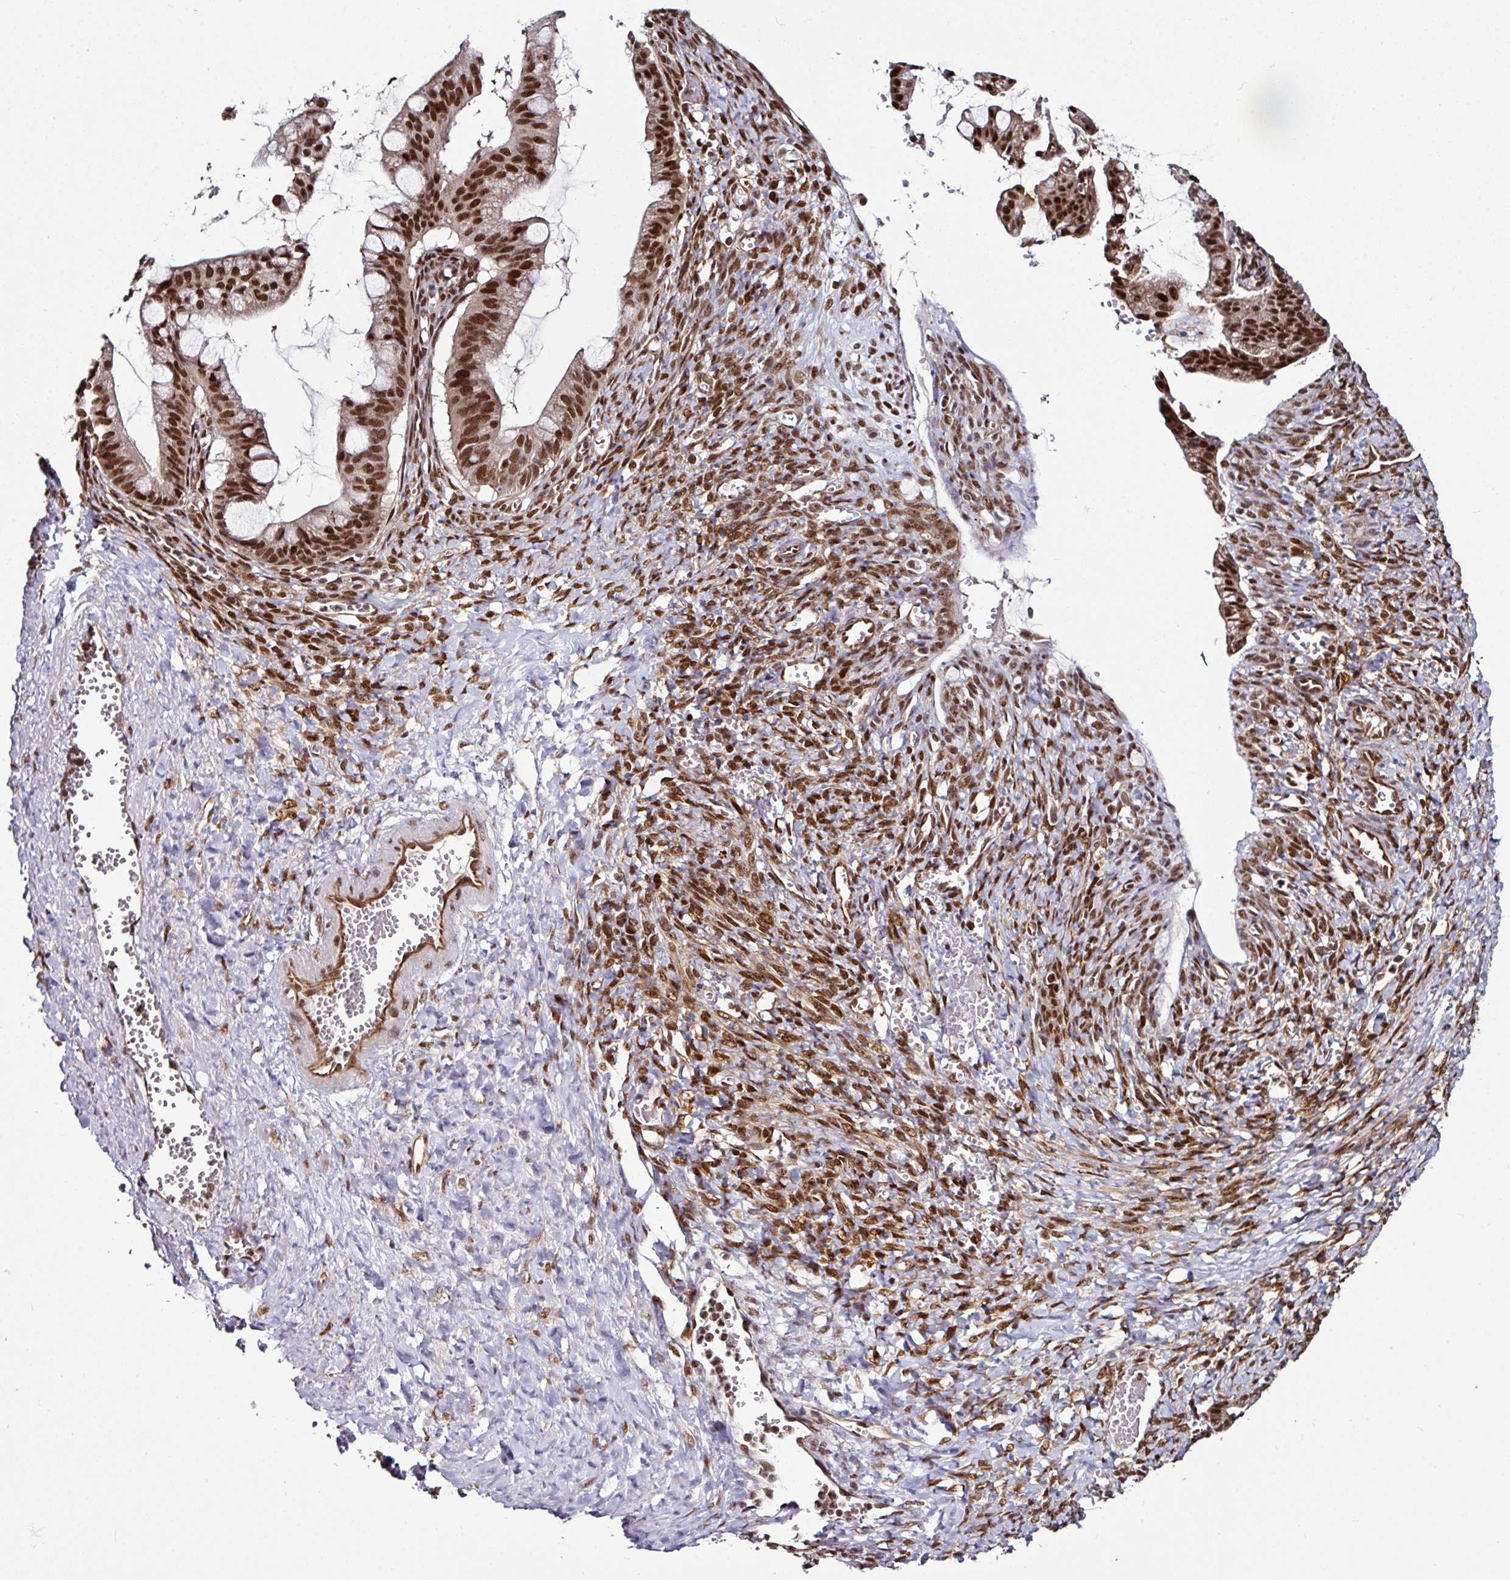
{"staining": {"intensity": "strong", "quantity": ">75%", "location": "nuclear"}, "tissue": "ovarian cancer", "cell_type": "Tumor cells", "image_type": "cancer", "snomed": [{"axis": "morphology", "description": "Cystadenocarcinoma, mucinous, NOS"}, {"axis": "topography", "description": "Ovary"}], "caption": "Strong nuclear positivity is appreciated in about >75% of tumor cells in ovarian cancer.", "gene": "MORF4L2", "patient": {"sex": "female", "age": 73}}